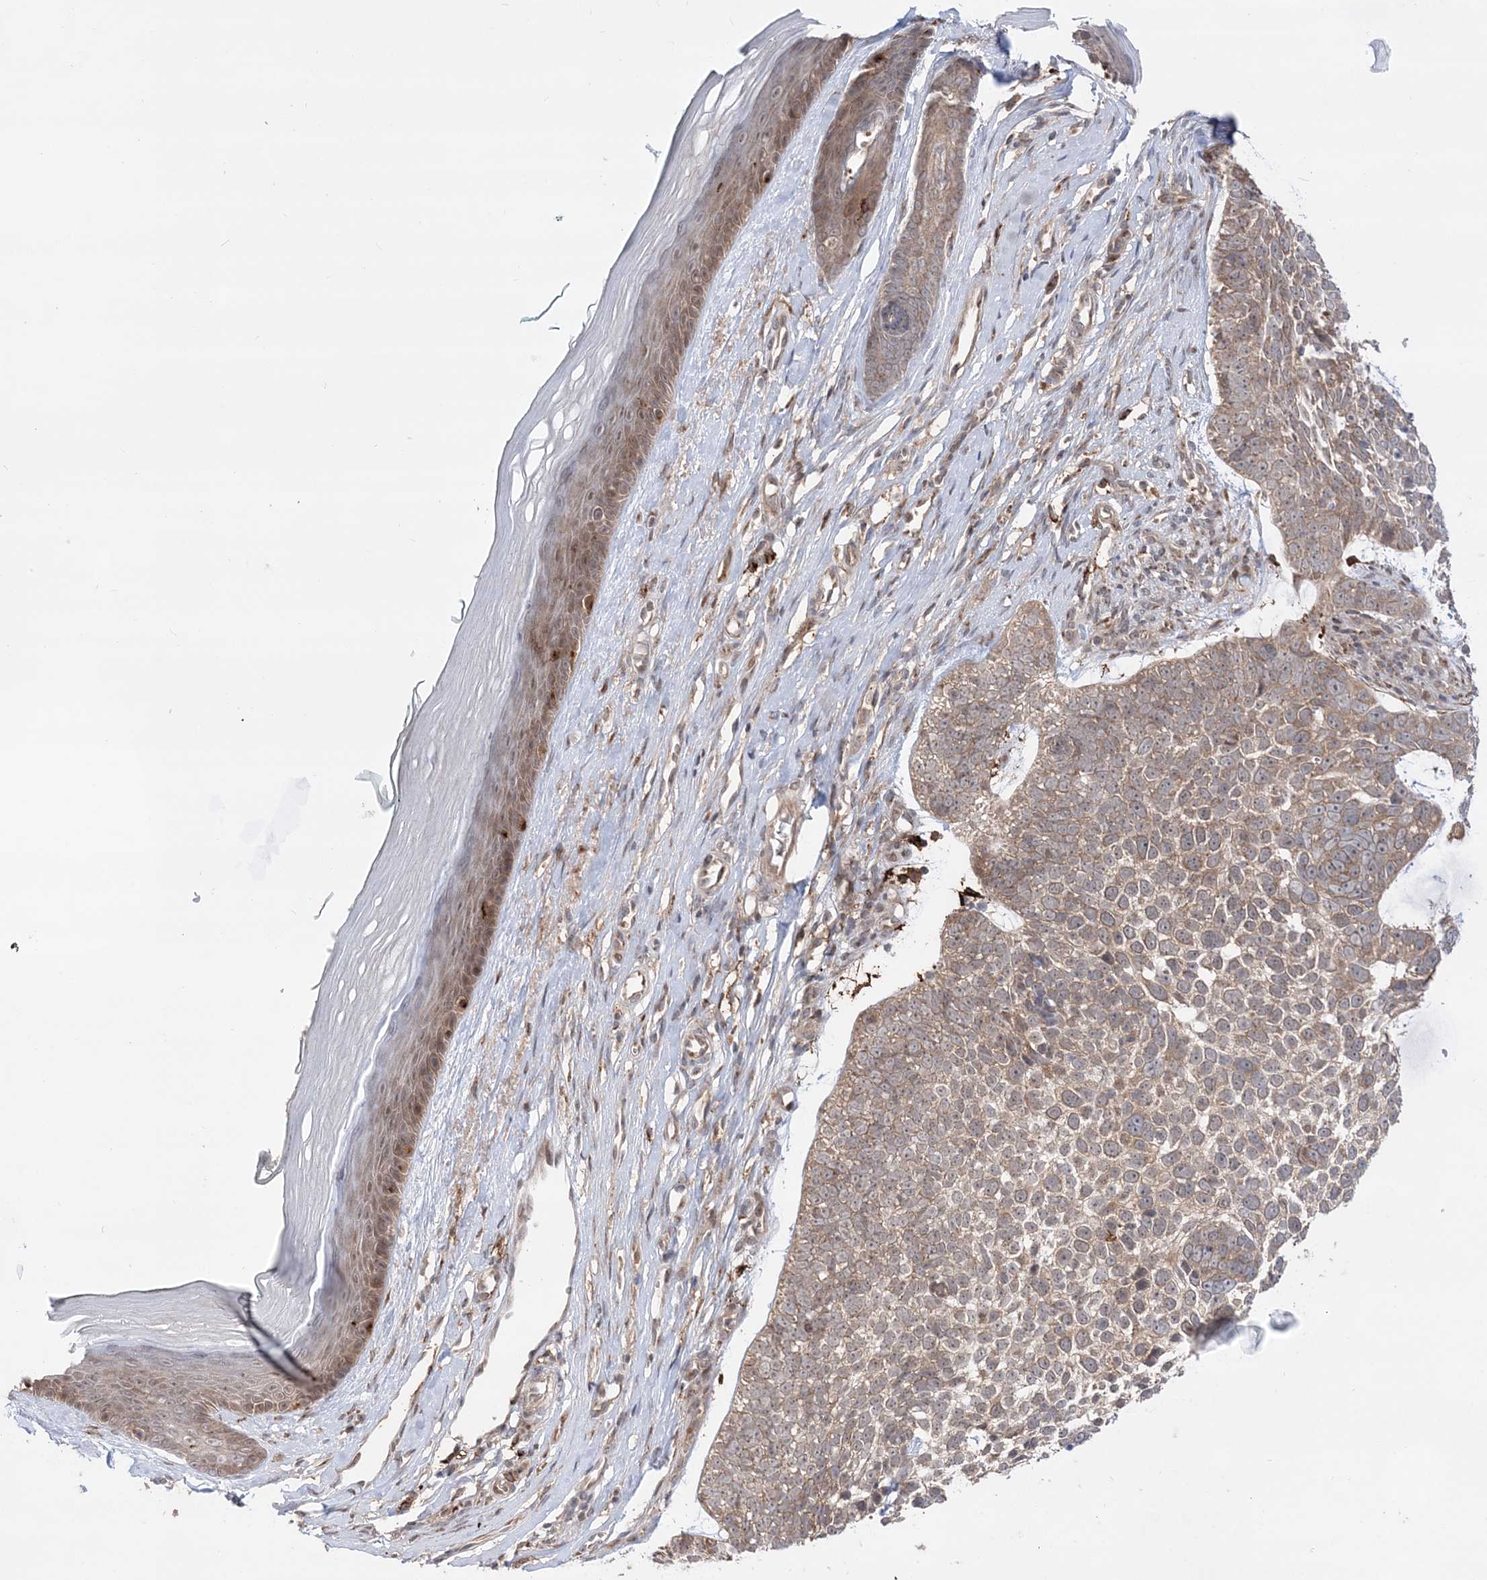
{"staining": {"intensity": "moderate", "quantity": ">75%", "location": "cytoplasmic/membranous"}, "tissue": "skin cancer", "cell_type": "Tumor cells", "image_type": "cancer", "snomed": [{"axis": "morphology", "description": "Basal cell carcinoma"}, {"axis": "topography", "description": "Skin"}], "caption": "Tumor cells demonstrate medium levels of moderate cytoplasmic/membranous expression in approximately >75% of cells in skin basal cell carcinoma.", "gene": "ANAPC15", "patient": {"sex": "female", "age": 81}}